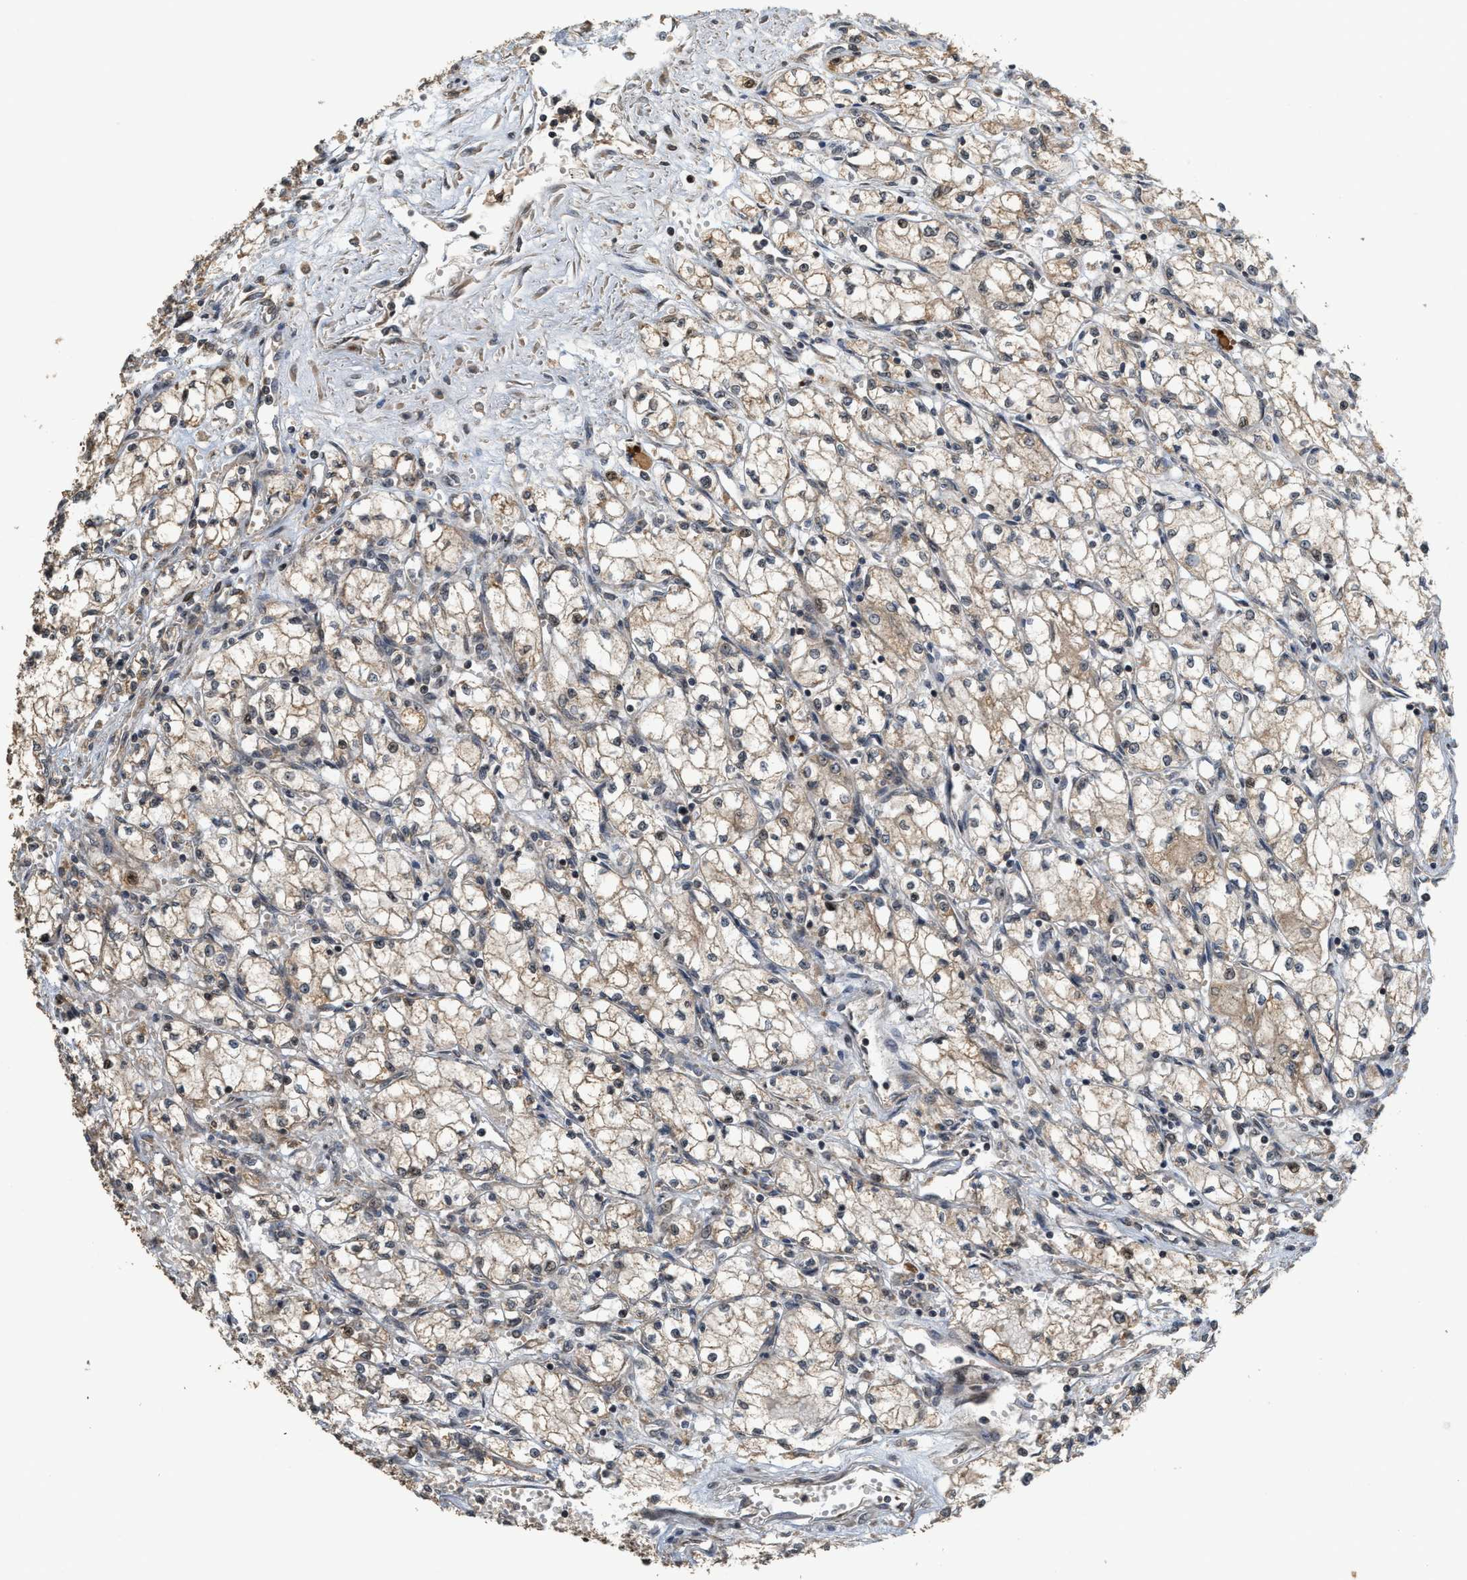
{"staining": {"intensity": "weak", "quantity": "<25%", "location": "cytoplasmic/membranous,nuclear"}, "tissue": "renal cancer", "cell_type": "Tumor cells", "image_type": "cancer", "snomed": [{"axis": "morphology", "description": "Normal tissue, NOS"}, {"axis": "morphology", "description": "Adenocarcinoma, NOS"}, {"axis": "topography", "description": "Kidney"}], "caption": "IHC histopathology image of adenocarcinoma (renal) stained for a protein (brown), which shows no expression in tumor cells. The staining was performed using DAB (3,3'-diaminobenzidine) to visualize the protein expression in brown, while the nuclei were stained in blue with hematoxylin (Magnification: 20x).", "gene": "ELP2", "patient": {"sex": "male", "age": 59}}